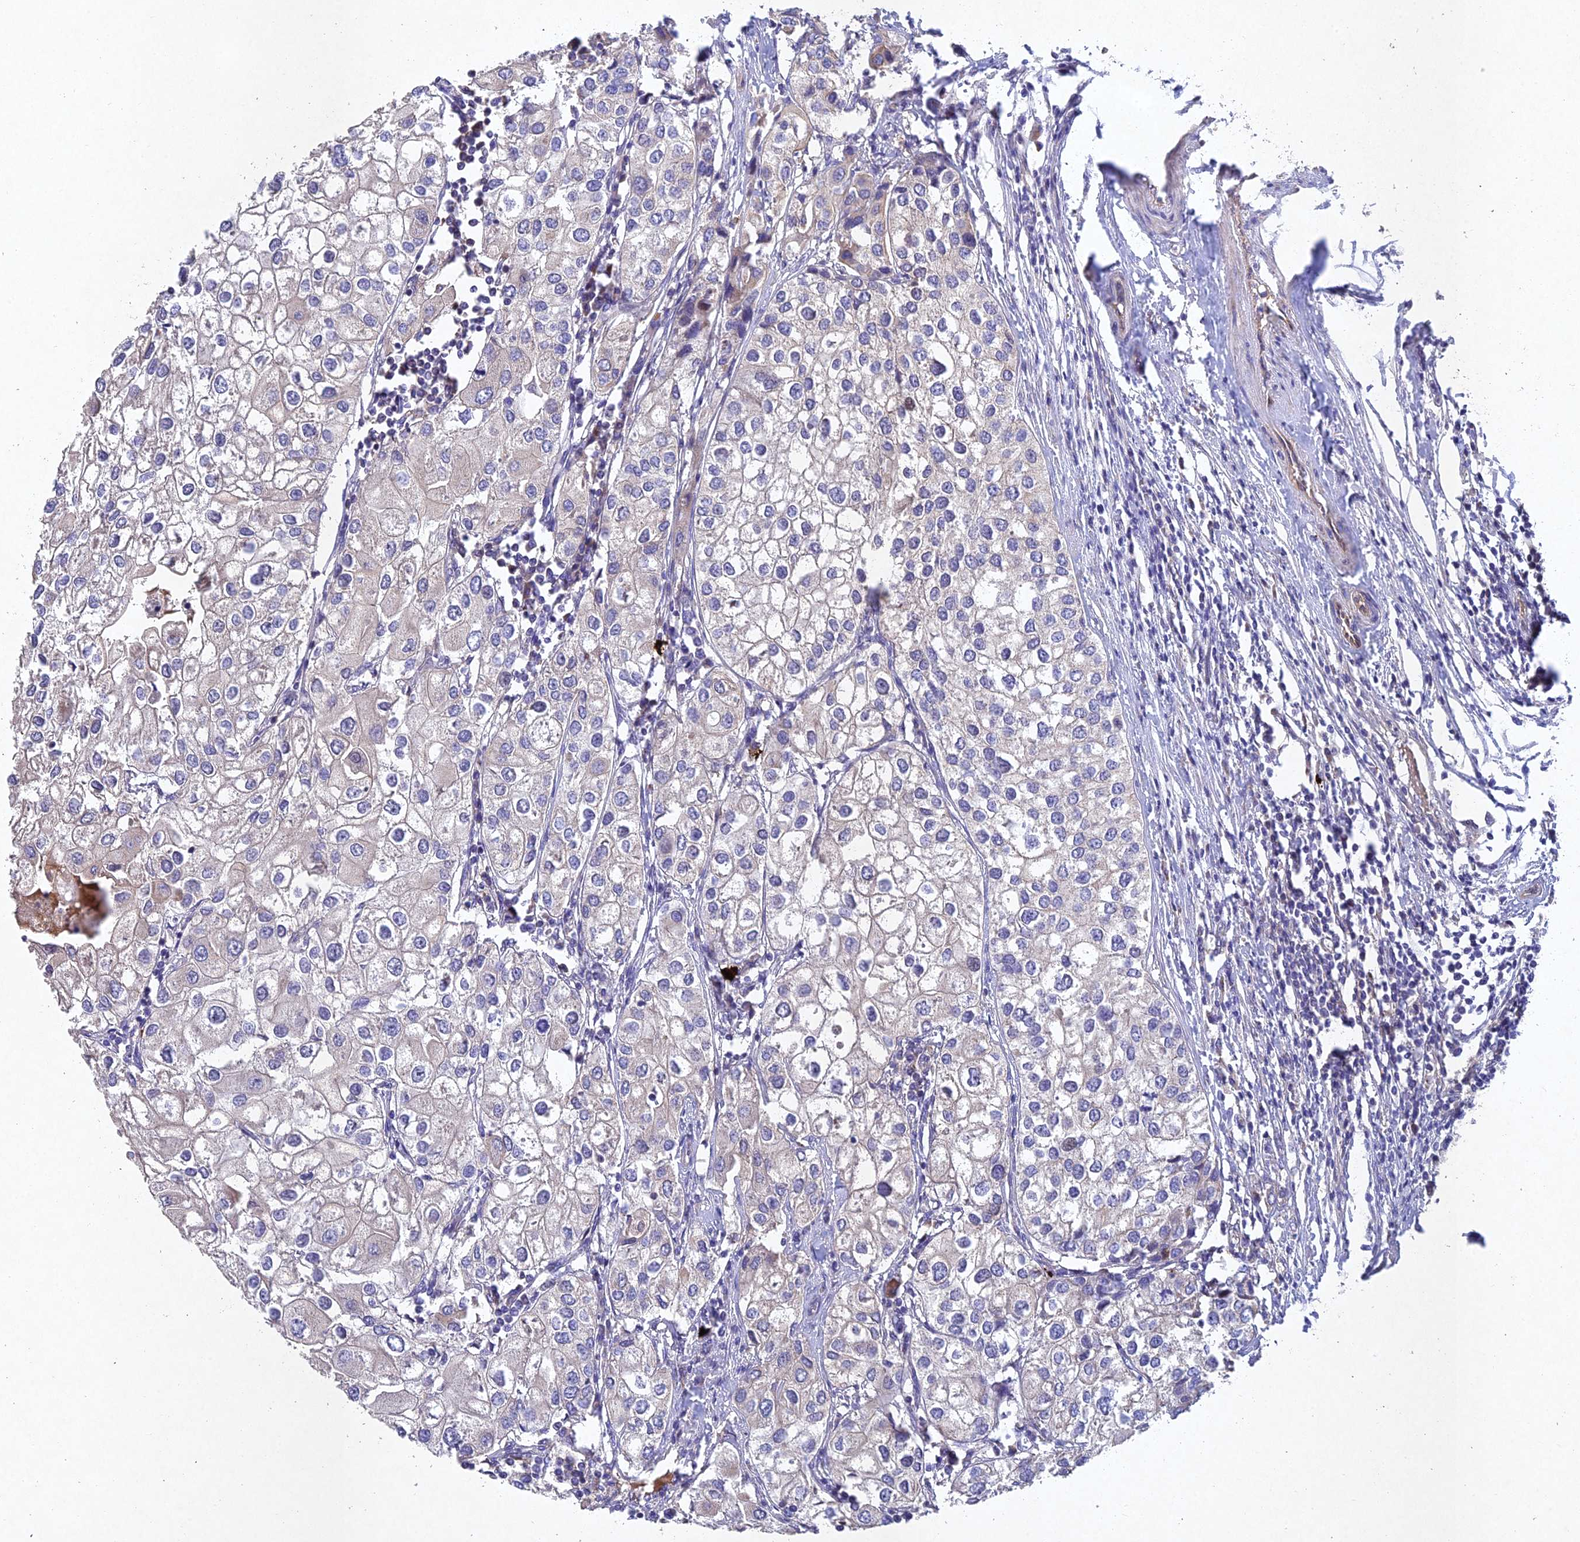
{"staining": {"intensity": "negative", "quantity": "none", "location": "none"}, "tissue": "urothelial cancer", "cell_type": "Tumor cells", "image_type": "cancer", "snomed": [{"axis": "morphology", "description": "Urothelial carcinoma, High grade"}, {"axis": "topography", "description": "Urinary bladder"}], "caption": "Immunohistochemistry histopathology image of high-grade urothelial carcinoma stained for a protein (brown), which exhibits no staining in tumor cells.", "gene": "NSMCE1", "patient": {"sex": "male", "age": 64}}